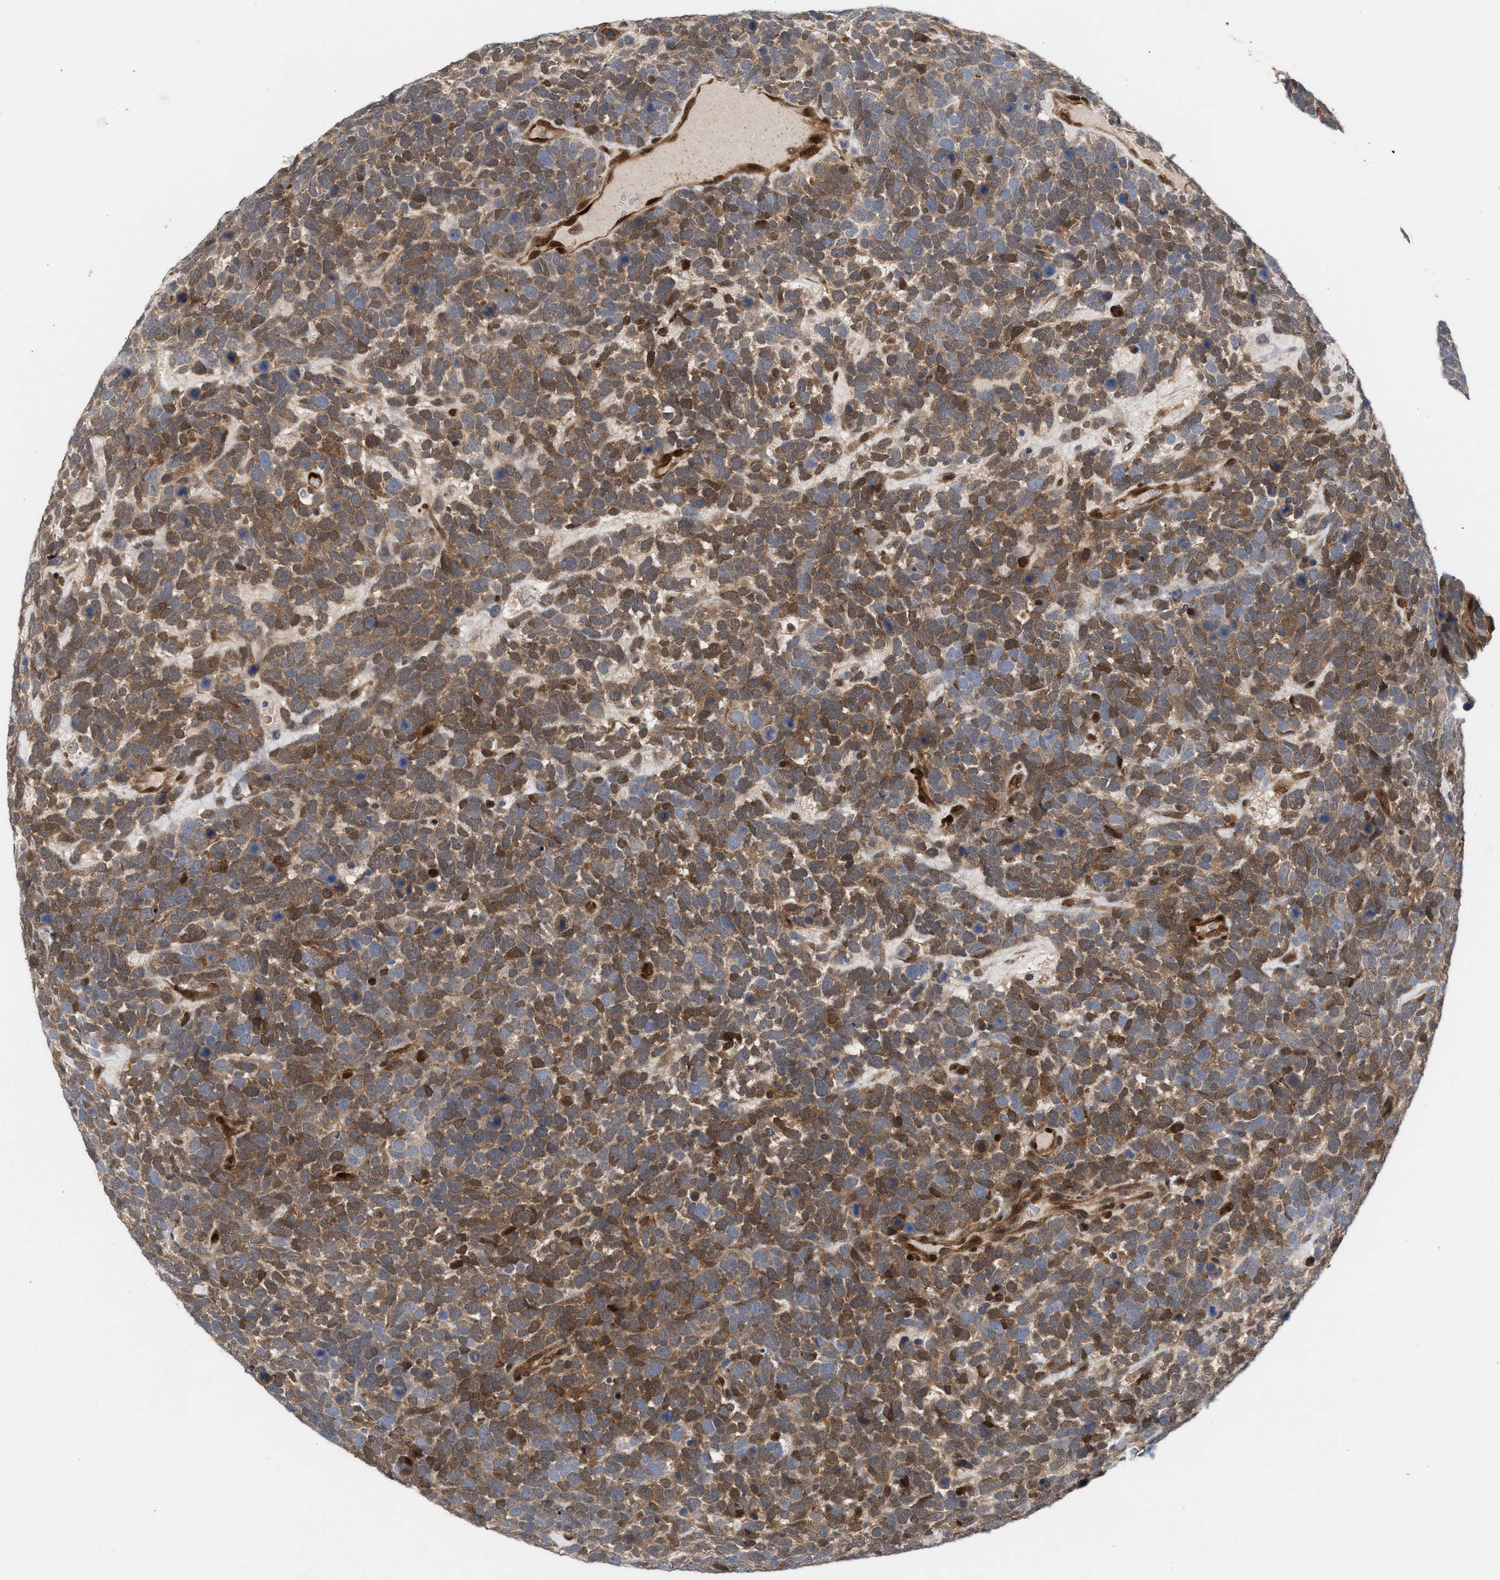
{"staining": {"intensity": "moderate", "quantity": ">75%", "location": "cytoplasmic/membranous"}, "tissue": "urothelial cancer", "cell_type": "Tumor cells", "image_type": "cancer", "snomed": [{"axis": "morphology", "description": "Urothelial carcinoma, High grade"}, {"axis": "topography", "description": "Urinary bladder"}], "caption": "Immunohistochemistry micrograph of neoplastic tissue: human urothelial cancer stained using IHC exhibits medium levels of moderate protein expression localized specifically in the cytoplasmic/membranous of tumor cells, appearing as a cytoplasmic/membranous brown color.", "gene": "TP53I3", "patient": {"sex": "female", "age": 82}}